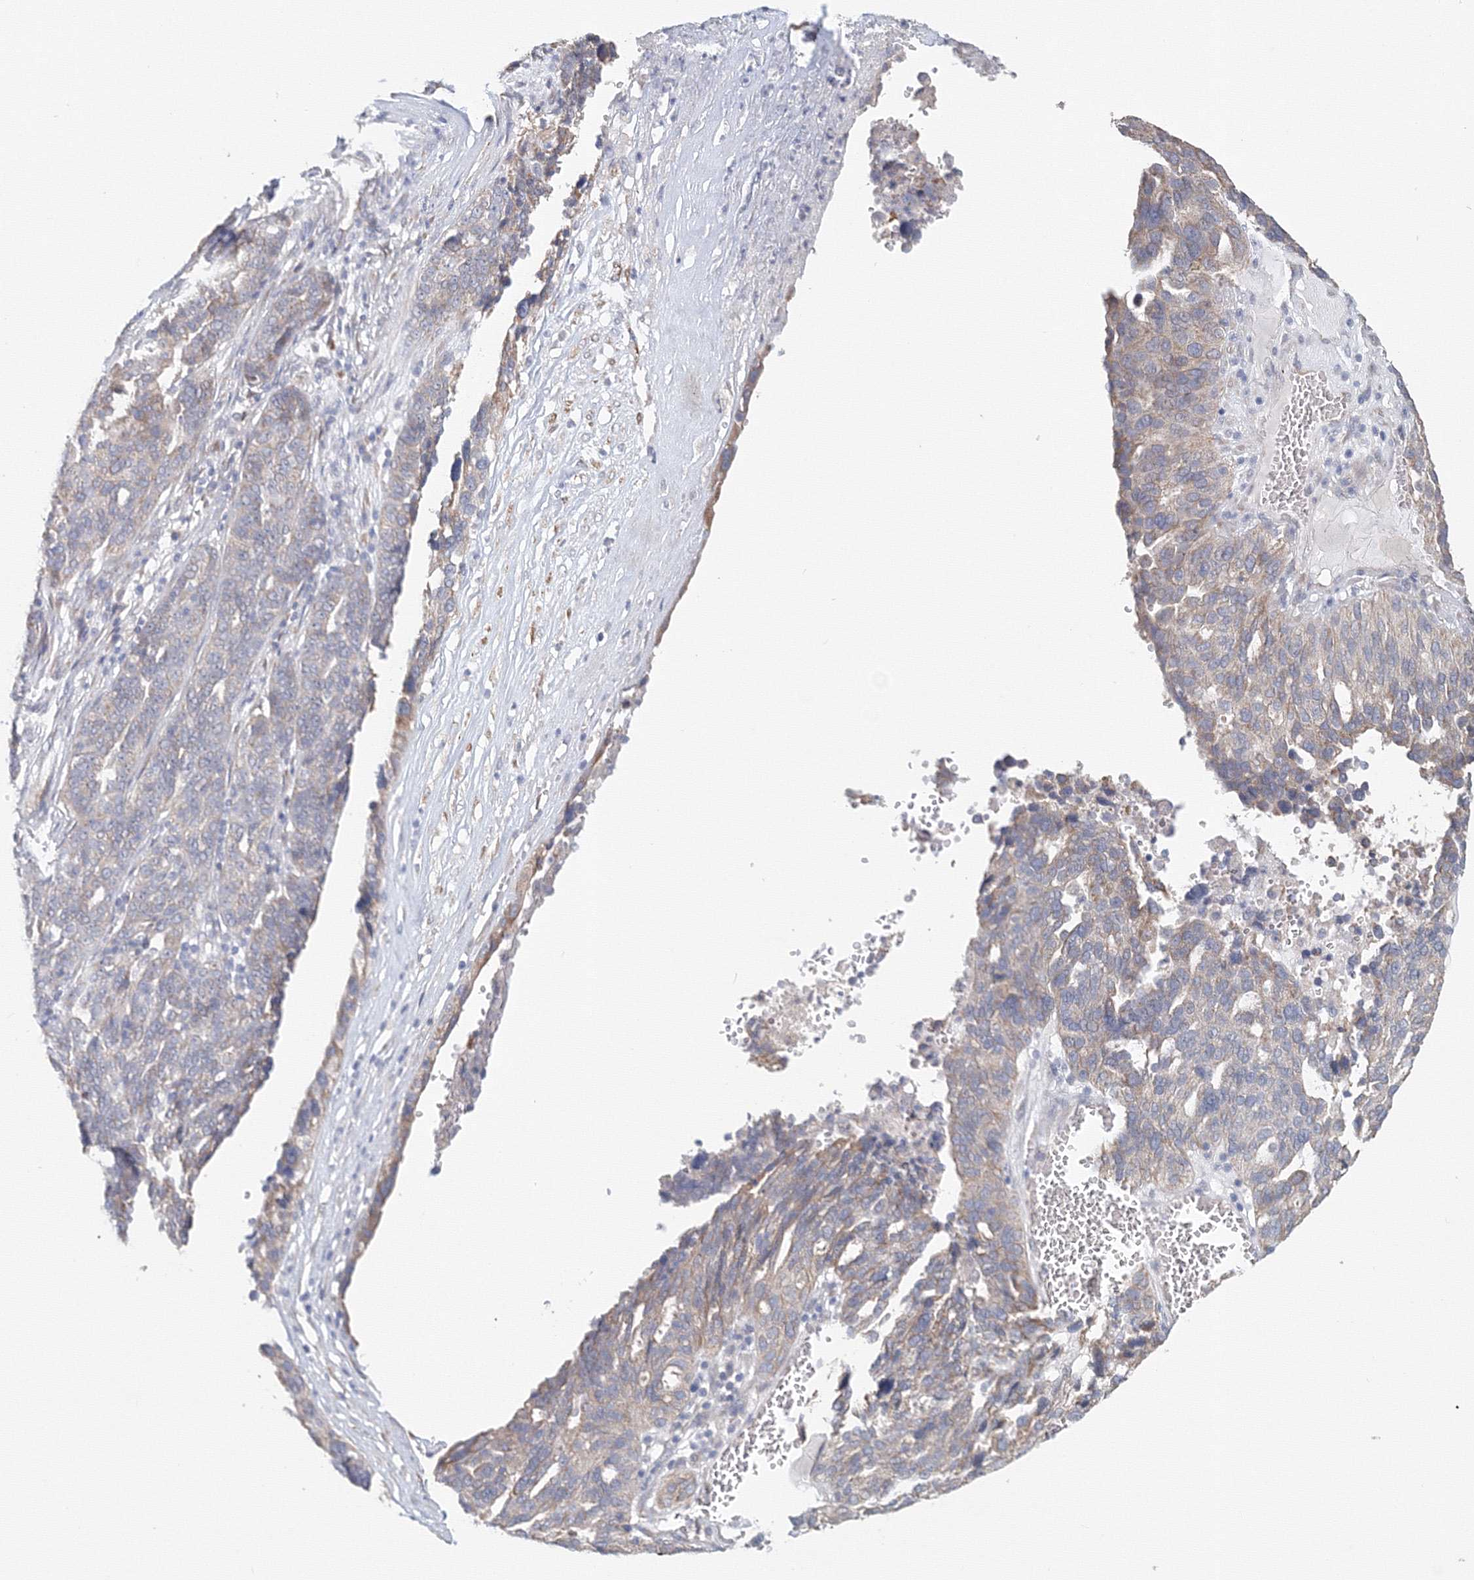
{"staining": {"intensity": "weak", "quantity": "<25%", "location": "cytoplasmic/membranous"}, "tissue": "ovarian cancer", "cell_type": "Tumor cells", "image_type": "cancer", "snomed": [{"axis": "morphology", "description": "Cystadenocarcinoma, serous, NOS"}, {"axis": "topography", "description": "Ovary"}], "caption": "The micrograph displays no significant positivity in tumor cells of ovarian serous cystadenocarcinoma.", "gene": "DHRS12", "patient": {"sex": "female", "age": 59}}